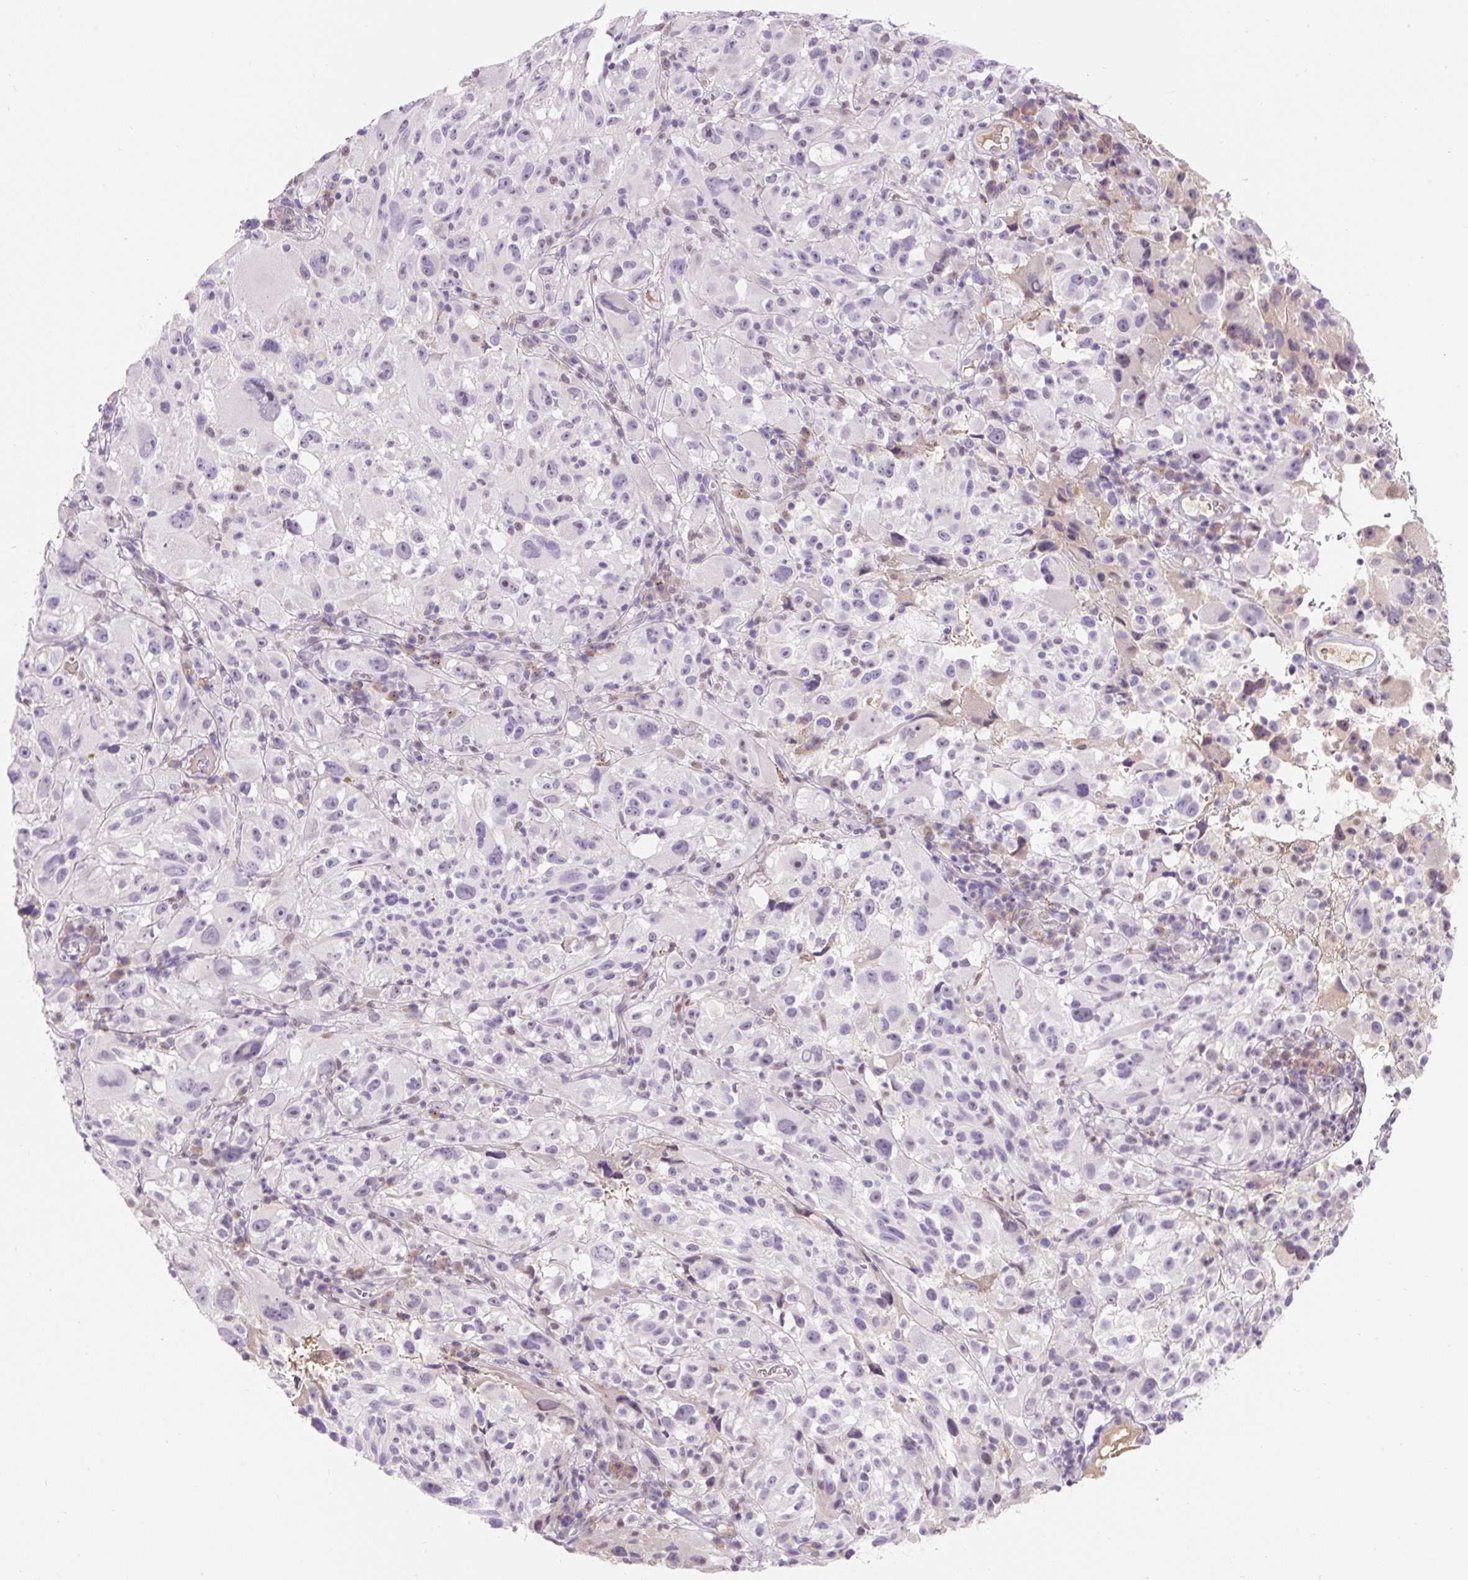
{"staining": {"intensity": "negative", "quantity": "none", "location": "none"}, "tissue": "melanoma", "cell_type": "Tumor cells", "image_type": "cancer", "snomed": [{"axis": "morphology", "description": "Malignant melanoma, NOS"}, {"axis": "topography", "description": "Skin"}], "caption": "This is an IHC histopathology image of human melanoma. There is no expression in tumor cells.", "gene": "TMEM150C", "patient": {"sex": "female", "age": 71}}